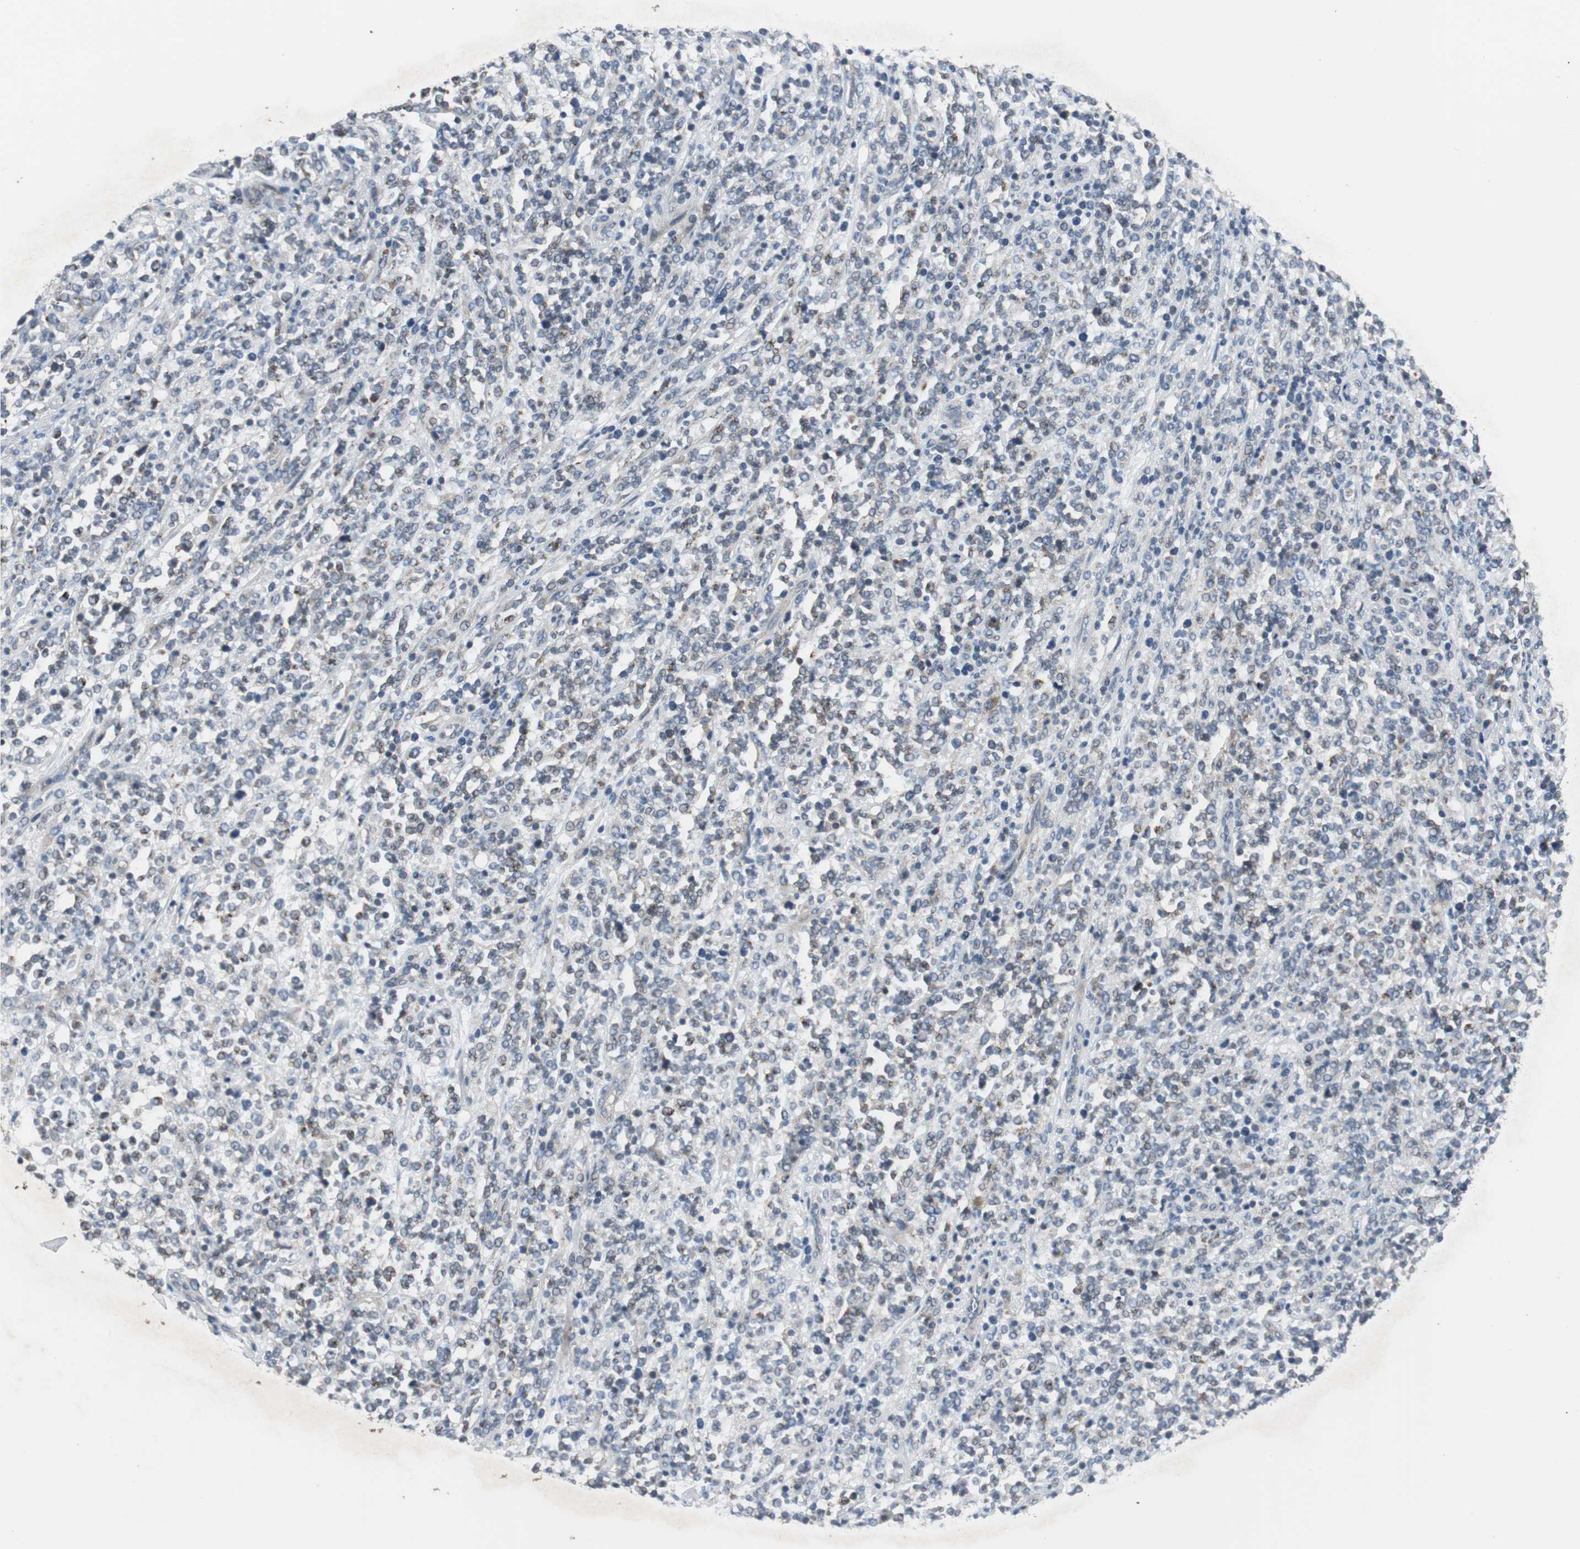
{"staining": {"intensity": "negative", "quantity": "none", "location": "none"}, "tissue": "lymphoma", "cell_type": "Tumor cells", "image_type": "cancer", "snomed": [{"axis": "morphology", "description": "Malignant lymphoma, non-Hodgkin's type, High grade"}, {"axis": "topography", "description": "Soft tissue"}], "caption": "Histopathology image shows no significant protein positivity in tumor cells of lymphoma.", "gene": "MYT1", "patient": {"sex": "male", "age": 18}}